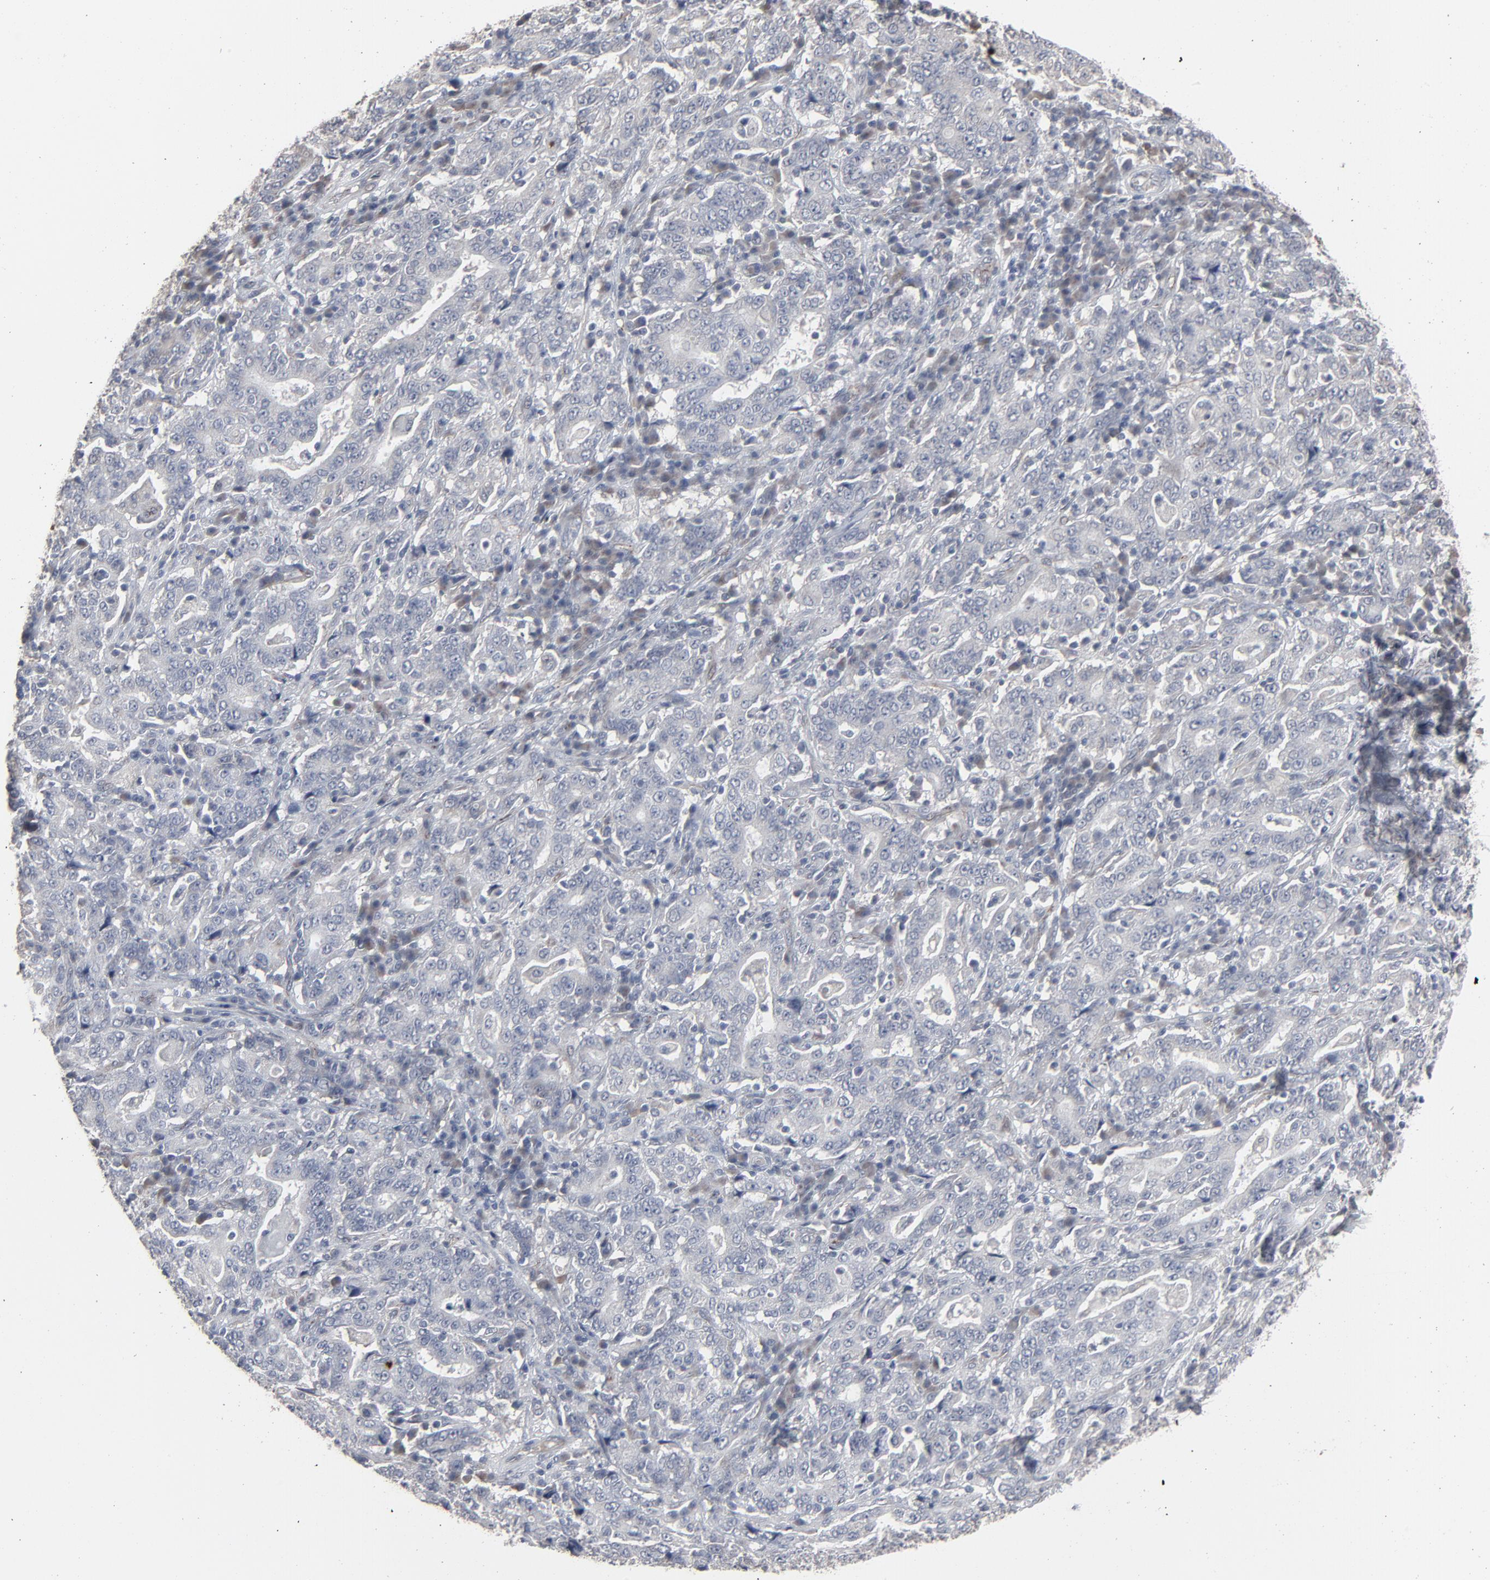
{"staining": {"intensity": "negative", "quantity": "none", "location": "none"}, "tissue": "stomach cancer", "cell_type": "Tumor cells", "image_type": "cancer", "snomed": [{"axis": "morphology", "description": "Normal tissue, NOS"}, {"axis": "morphology", "description": "Adenocarcinoma, NOS"}, {"axis": "topography", "description": "Stomach, upper"}, {"axis": "topography", "description": "Stomach"}], "caption": "Immunohistochemistry (IHC) histopathology image of neoplastic tissue: human stomach adenocarcinoma stained with DAB displays no significant protein positivity in tumor cells. (DAB immunohistochemistry with hematoxylin counter stain).", "gene": "JAM3", "patient": {"sex": "male", "age": 59}}